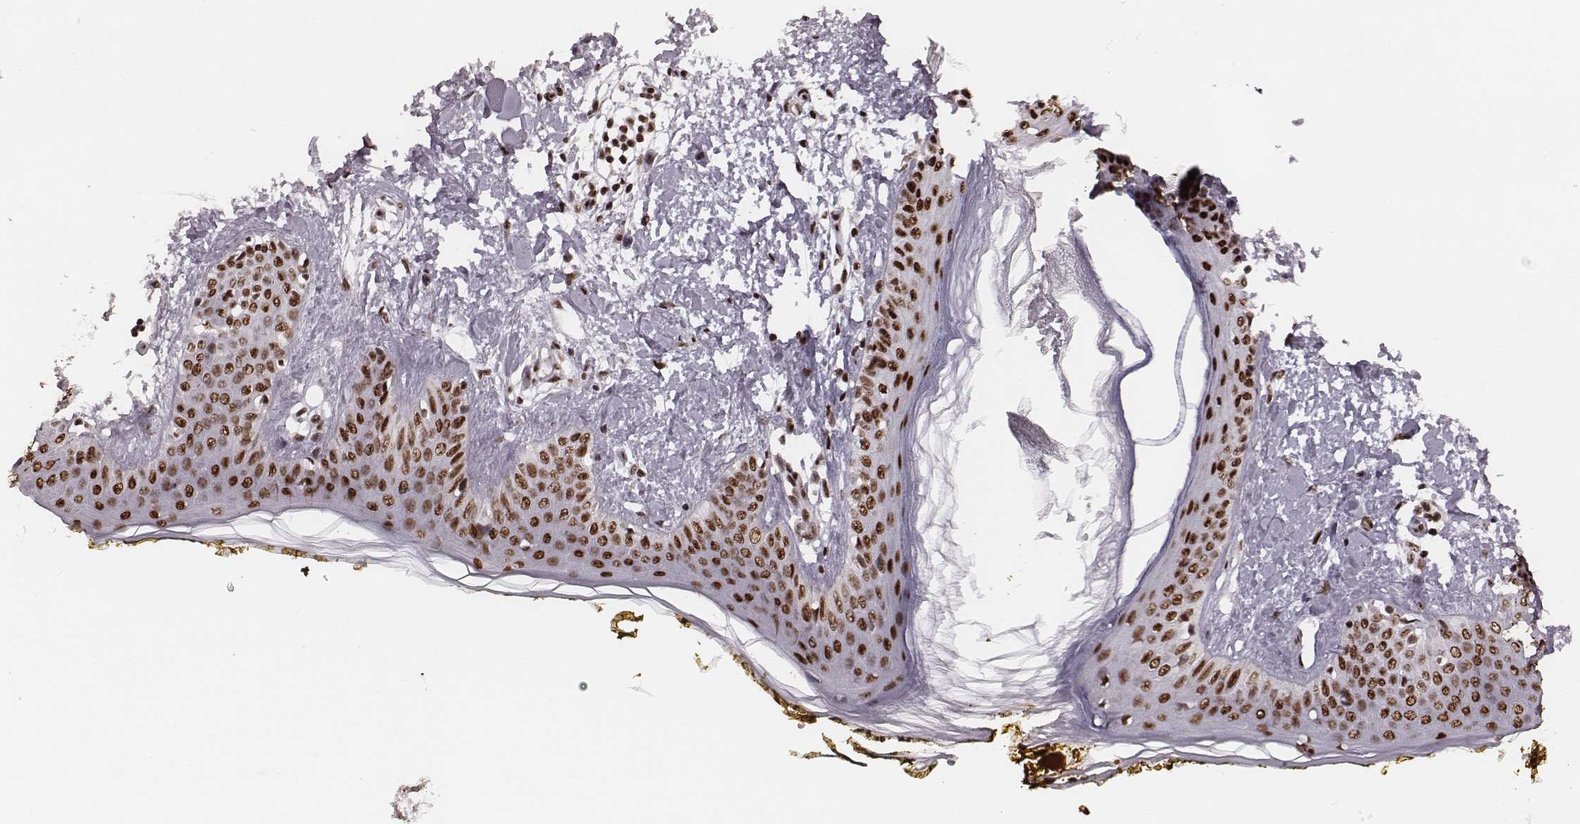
{"staining": {"intensity": "strong", "quantity": ">75%", "location": "nuclear"}, "tissue": "skin", "cell_type": "Fibroblasts", "image_type": "normal", "snomed": [{"axis": "morphology", "description": "Normal tissue, NOS"}, {"axis": "topography", "description": "Skin"}], "caption": "Protein staining exhibits strong nuclear staining in approximately >75% of fibroblasts in normal skin.", "gene": "LUC7L", "patient": {"sex": "female", "age": 34}}